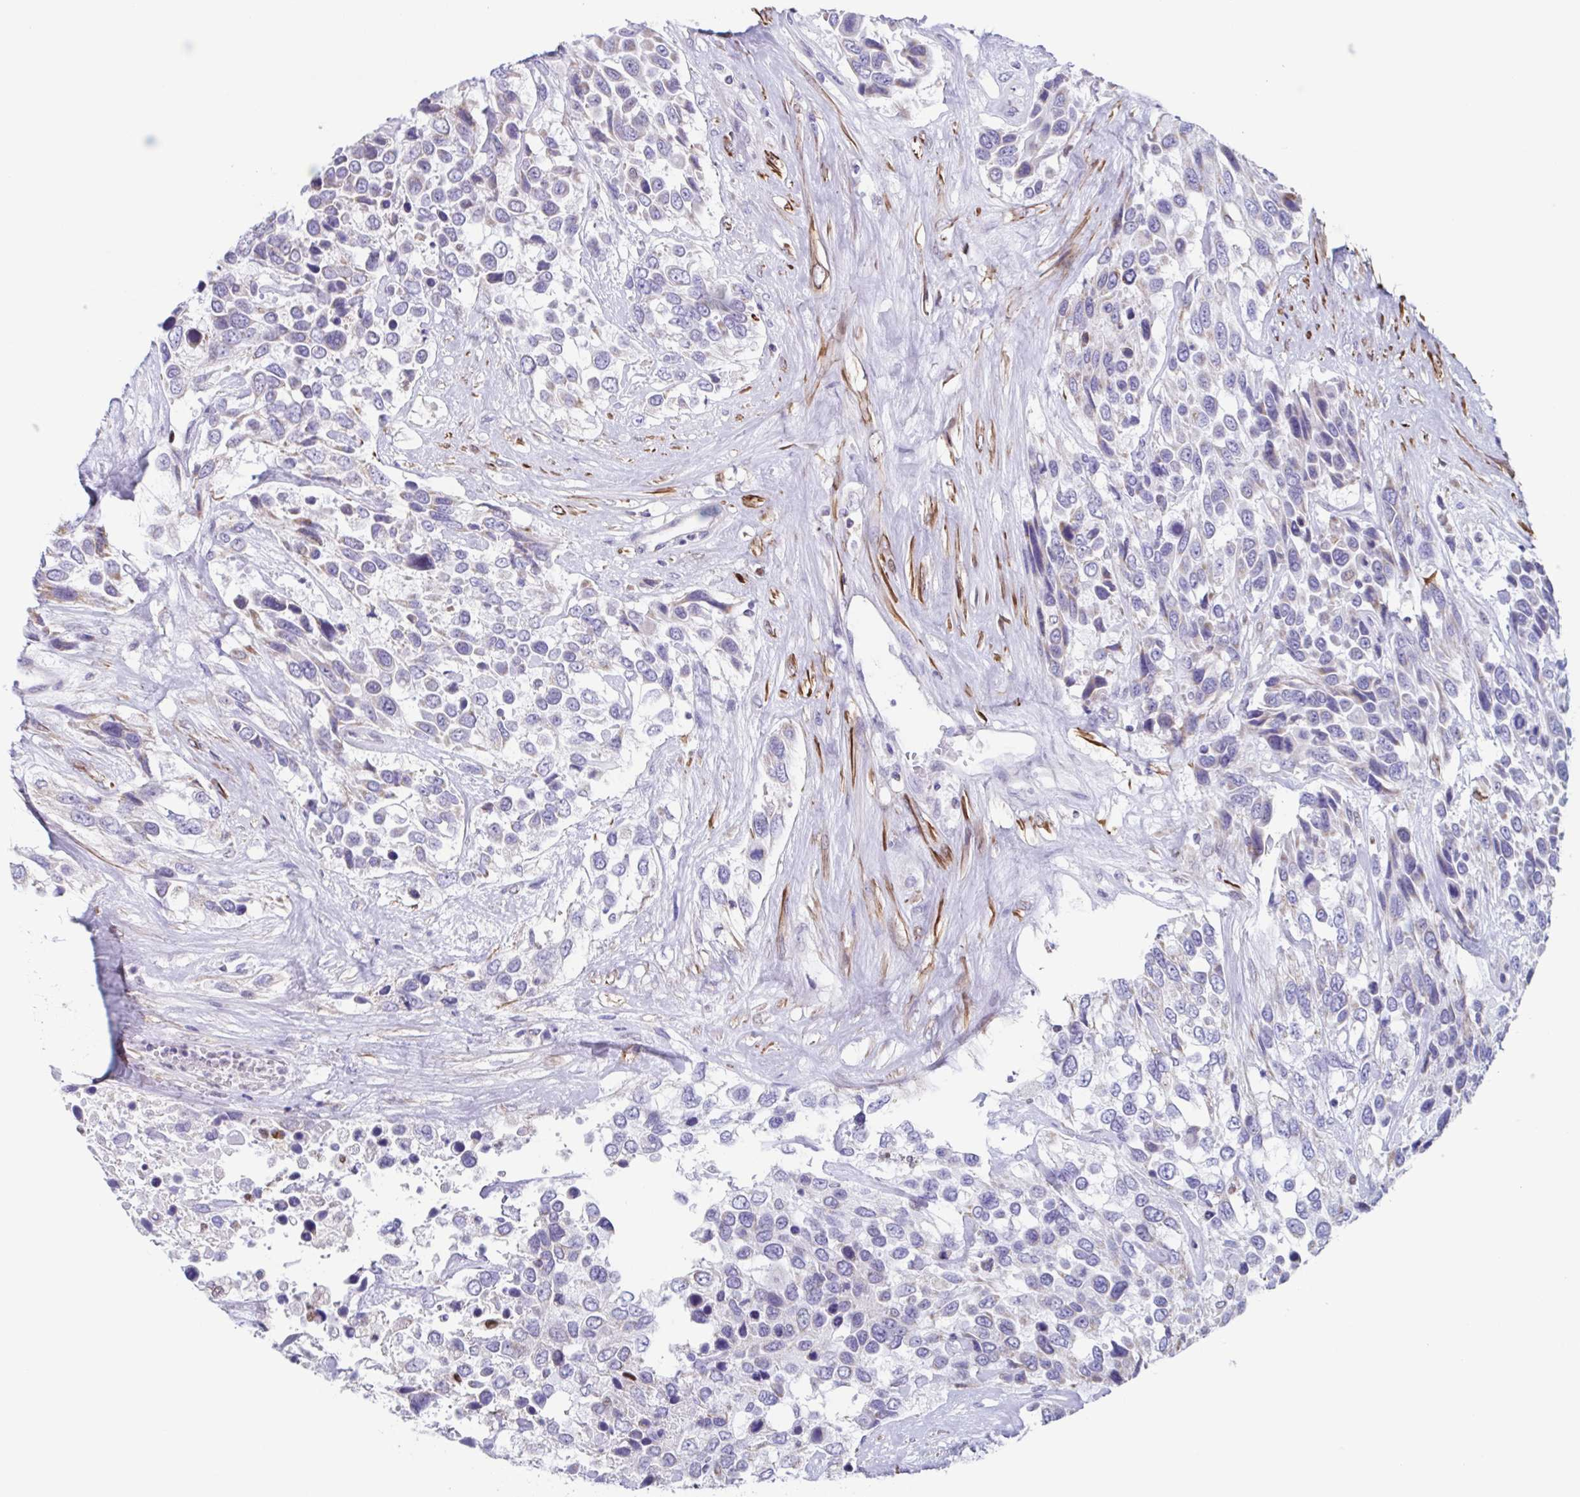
{"staining": {"intensity": "negative", "quantity": "none", "location": "none"}, "tissue": "urothelial cancer", "cell_type": "Tumor cells", "image_type": "cancer", "snomed": [{"axis": "morphology", "description": "Urothelial carcinoma, High grade"}, {"axis": "topography", "description": "Urinary bladder"}], "caption": "Immunohistochemistry (IHC) image of neoplastic tissue: urothelial carcinoma (high-grade) stained with DAB (3,3'-diaminobenzidine) exhibits no significant protein positivity in tumor cells.", "gene": "PBOV1", "patient": {"sex": "female", "age": 70}}